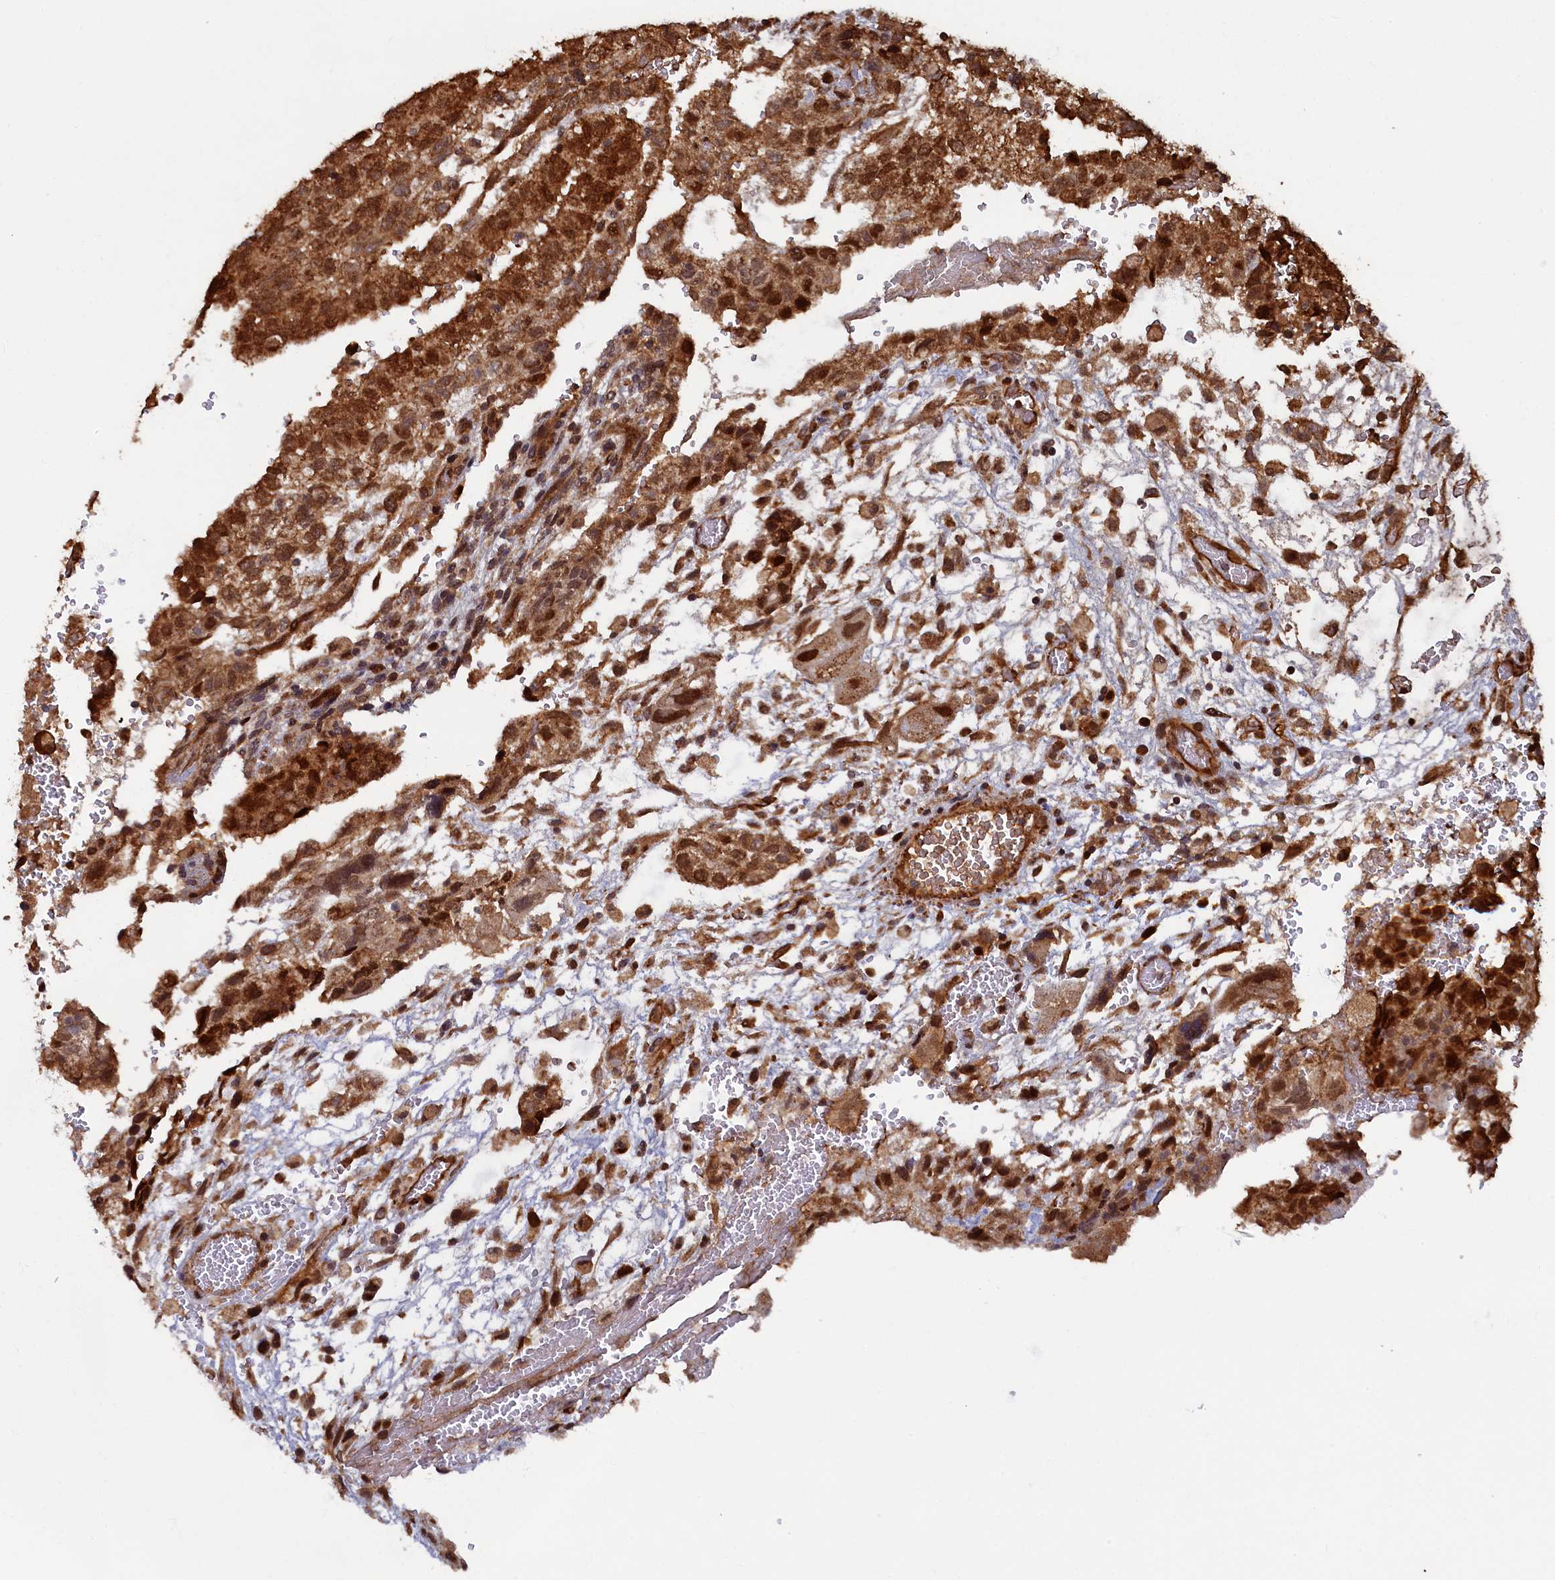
{"staining": {"intensity": "strong", "quantity": ">75%", "location": "cytoplasmic/membranous,nuclear"}, "tissue": "testis cancer", "cell_type": "Tumor cells", "image_type": "cancer", "snomed": [{"axis": "morphology", "description": "Carcinoma, Embryonal, NOS"}, {"axis": "topography", "description": "Testis"}], "caption": "Immunohistochemistry (DAB) staining of human testis cancer (embryonal carcinoma) displays strong cytoplasmic/membranous and nuclear protein expression in approximately >75% of tumor cells.", "gene": "BRCA1", "patient": {"sex": "male", "age": 36}}